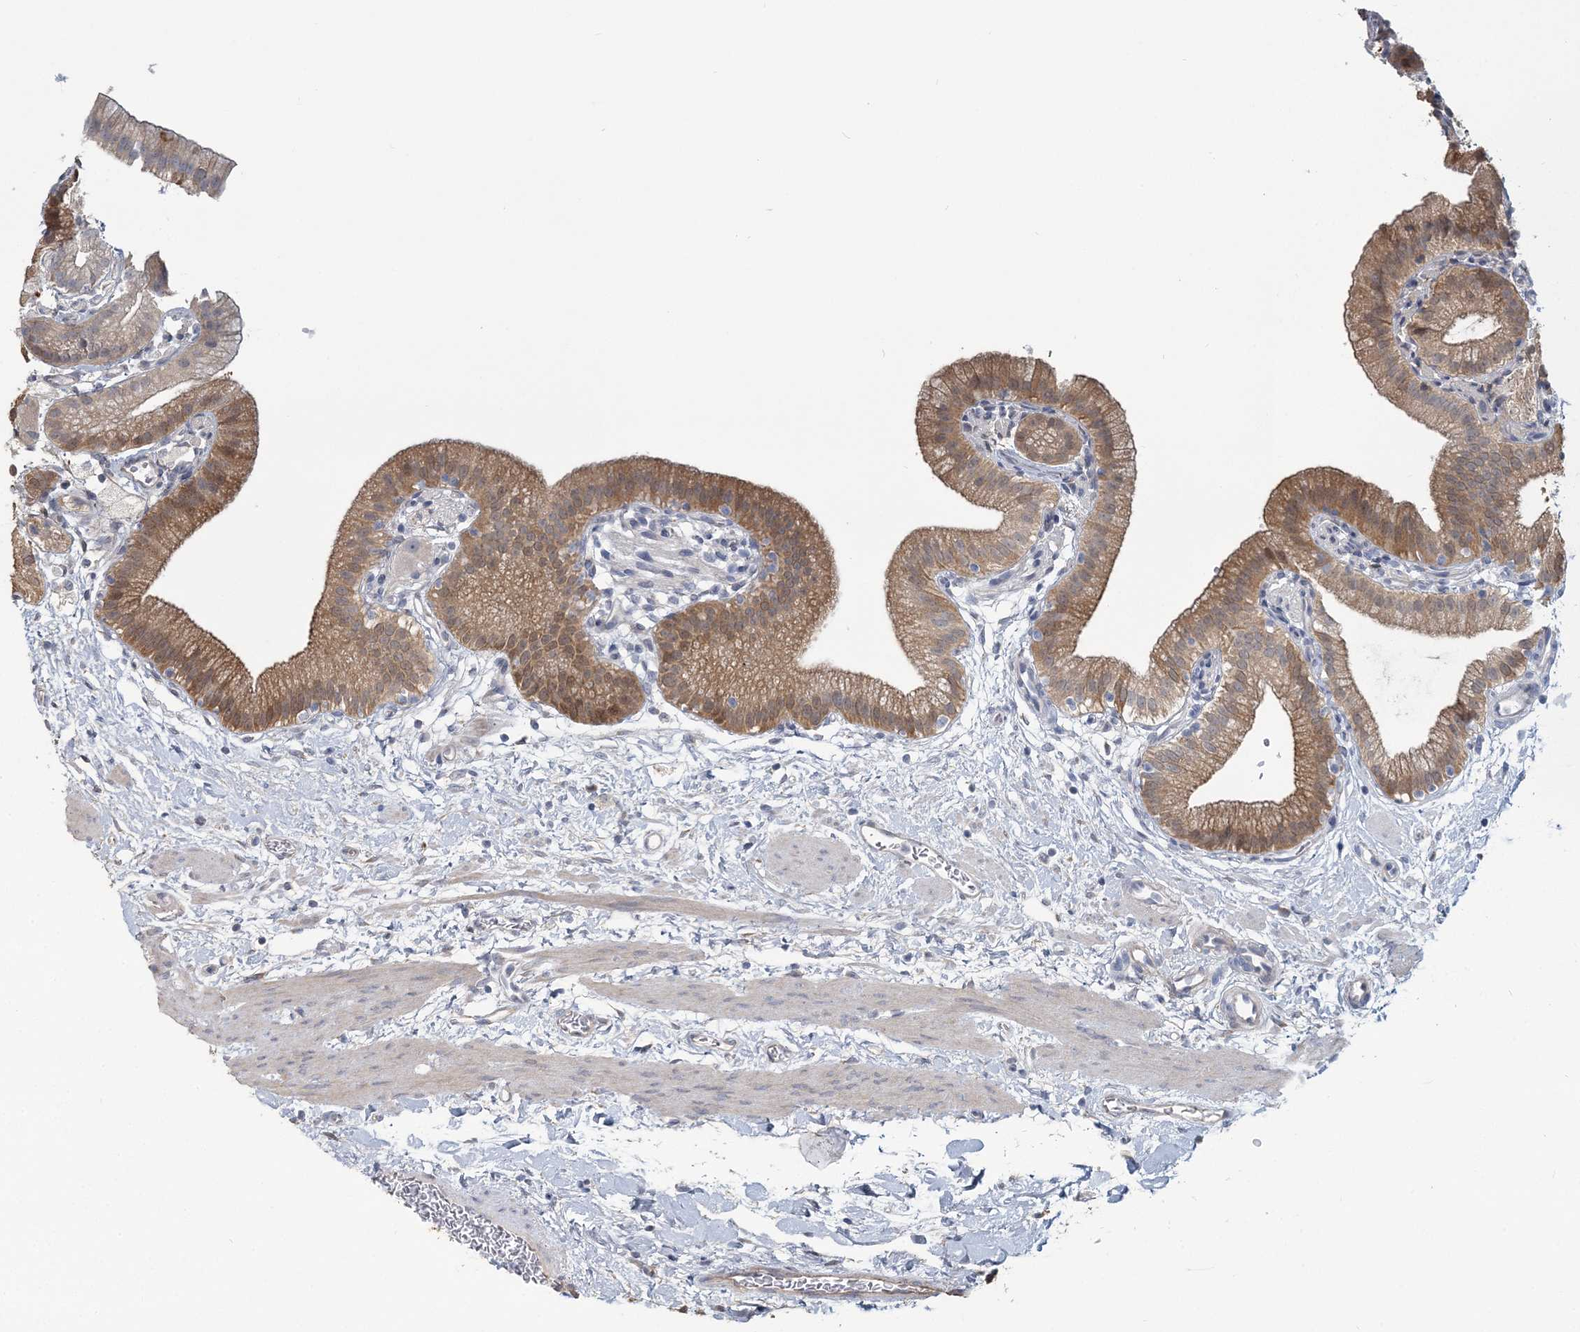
{"staining": {"intensity": "moderate", "quantity": ">75%", "location": "cytoplasmic/membranous"}, "tissue": "gallbladder", "cell_type": "Glandular cells", "image_type": "normal", "snomed": [{"axis": "morphology", "description": "Normal tissue, NOS"}, {"axis": "topography", "description": "Gallbladder"}], "caption": "Normal gallbladder displays moderate cytoplasmic/membranous positivity in approximately >75% of glandular cells.", "gene": "CMBL", "patient": {"sex": "male", "age": 55}}